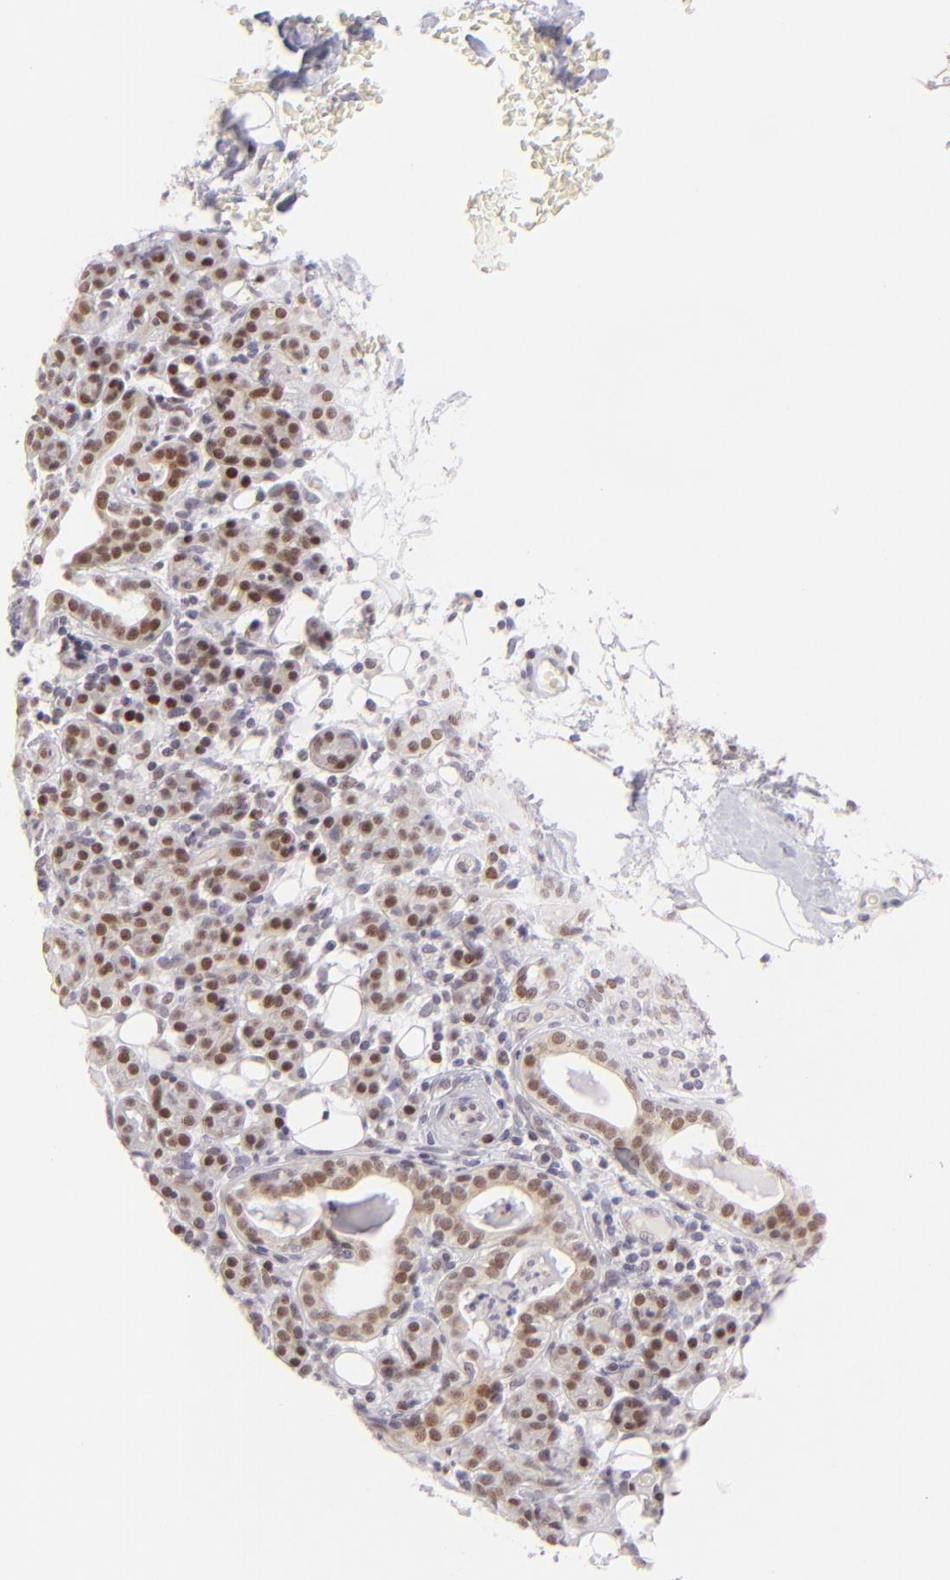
{"staining": {"intensity": "moderate", "quantity": ">75%", "location": "nuclear"}, "tissue": "skin cancer", "cell_type": "Tumor cells", "image_type": "cancer", "snomed": [{"axis": "morphology", "description": "Squamous cell carcinoma, NOS"}, {"axis": "topography", "description": "Skin"}], "caption": "An immunohistochemistry histopathology image of neoplastic tissue is shown. Protein staining in brown highlights moderate nuclear positivity in skin cancer within tumor cells. The staining was performed using DAB (3,3'-diaminobenzidine) to visualize the protein expression in brown, while the nuclei were stained in blue with hematoxylin (Magnification: 20x).", "gene": "POU2F1", "patient": {"sex": "male", "age": 84}}